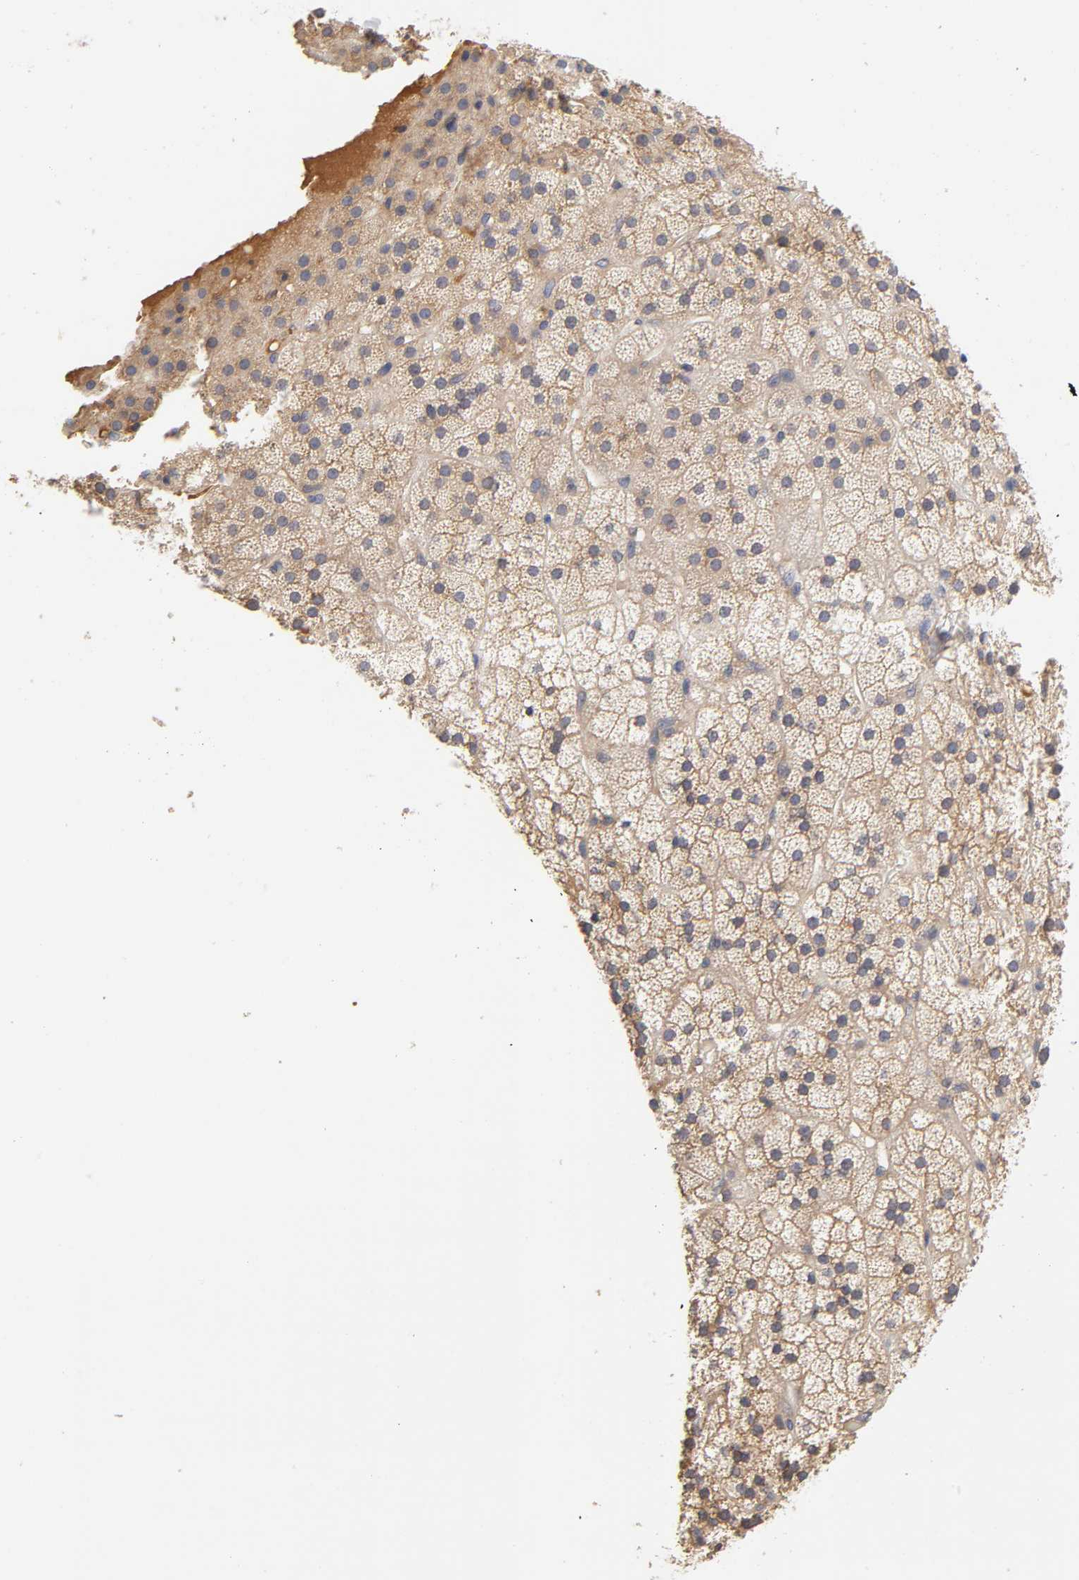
{"staining": {"intensity": "moderate", "quantity": ">75%", "location": "cytoplasmic/membranous"}, "tissue": "adrenal gland", "cell_type": "Glandular cells", "image_type": "normal", "snomed": [{"axis": "morphology", "description": "Normal tissue, NOS"}, {"axis": "topography", "description": "Adrenal gland"}], "caption": "Protein expression by immunohistochemistry displays moderate cytoplasmic/membranous staining in about >75% of glandular cells in benign adrenal gland.", "gene": "RPS29", "patient": {"sex": "male", "age": 35}}